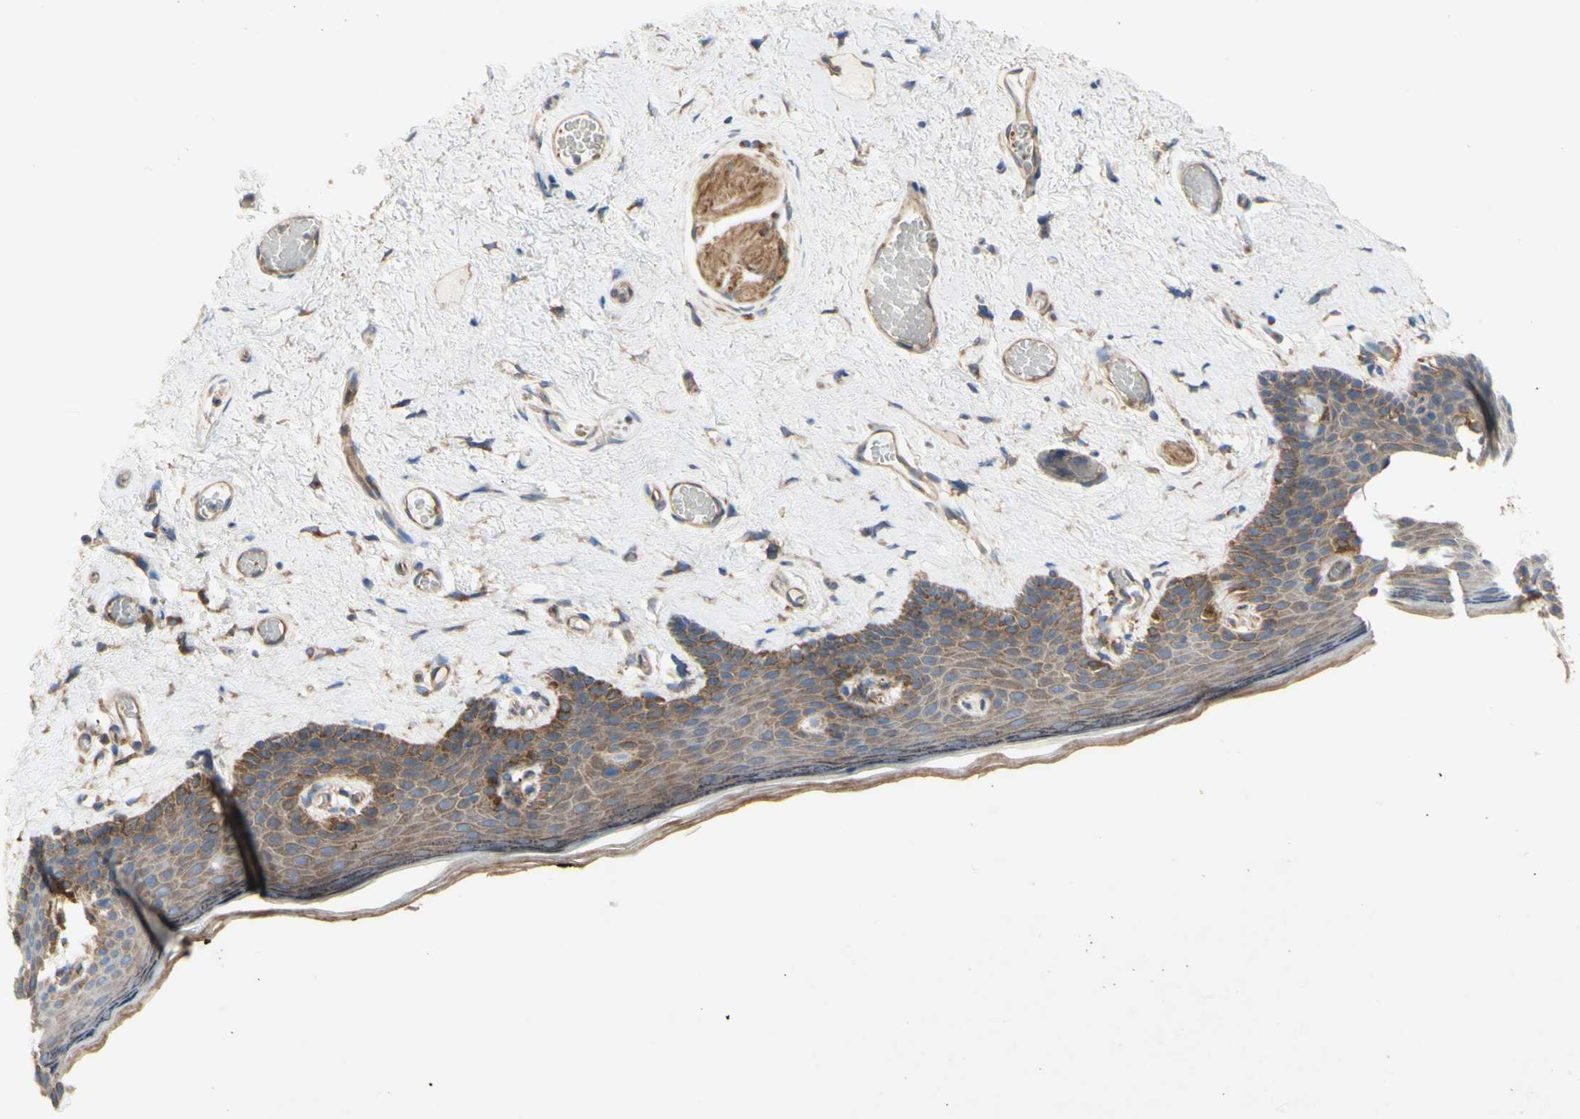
{"staining": {"intensity": "weak", "quantity": "25%-75%", "location": "cytoplasmic/membranous"}, "tissue": "skin", "cell_type": "Epidermal cells", "image_type": "normal", "snomed": [{"axis": "morphology", "description": "Normal tissue, NOS"}, {"axis": "topography", "description": "Vulva"}], "caption": "This is an image of IHC staining of benign skin, which shows weak staining in the cytoplasmic/membranous of epidermal cells.", "gene": "KLC1", "patient": {"sex": "female", "age": 54}}